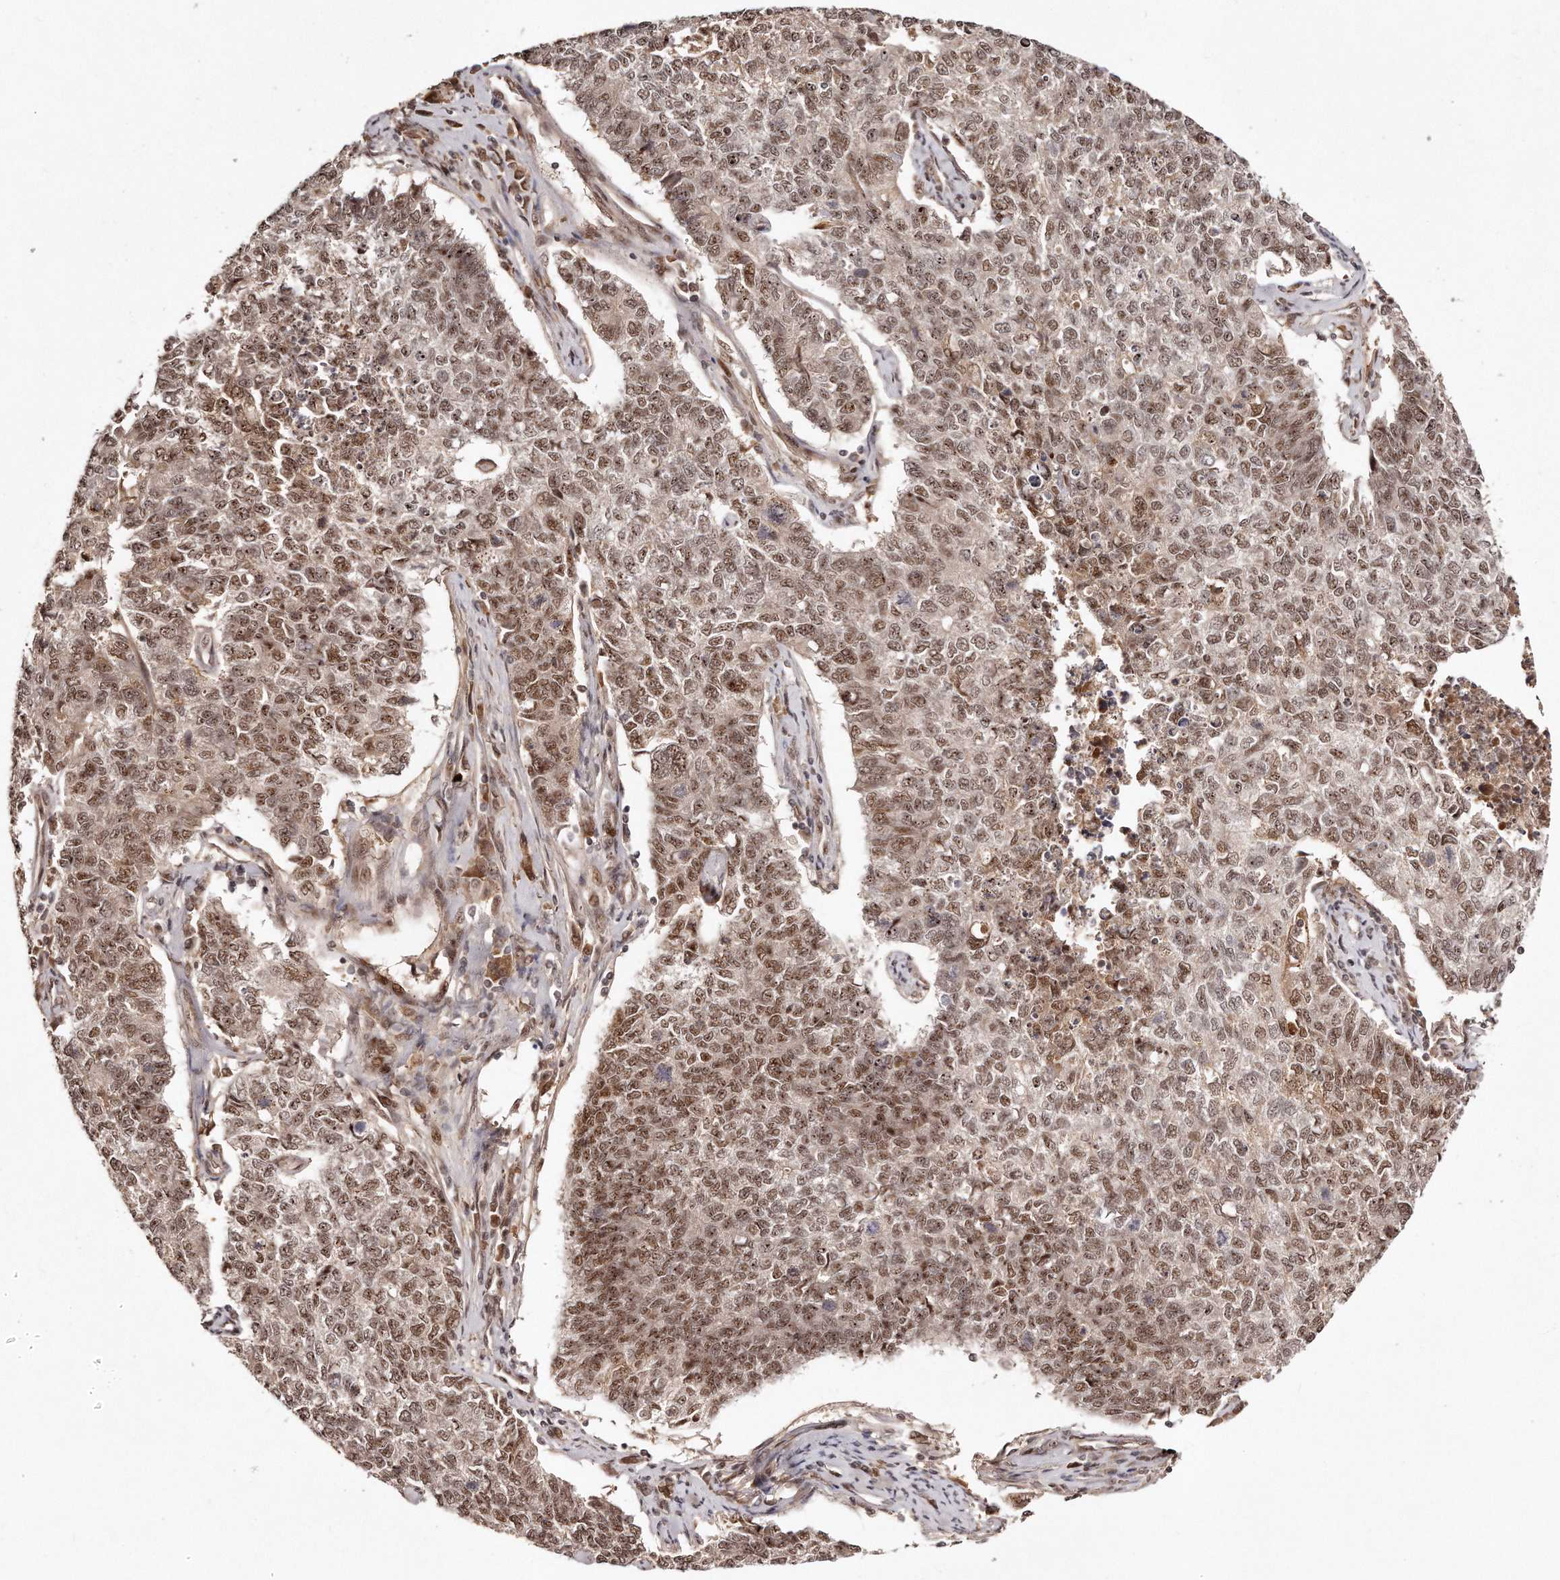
{"staining": {"intensity": "moderate", "quantity": ">75%", "location": "nuclear"}, "tissue": "cervical cancer", "cell_type": "Tumor cells", "image_type": "cancer", "snomed": [{"axis": "morphology", "description": "Squamous cell carcinoma, NOS"}, {"axis": "topography", "description": "Cervix"}], "caption": "Immunohistochemical staining of cervical squamous cell carcinoma shows moderate nuclear protein positivity in approximately >75% of tumor cells.", "gene": "SOX4", "patient": {"sex": "female", "age": 63}}